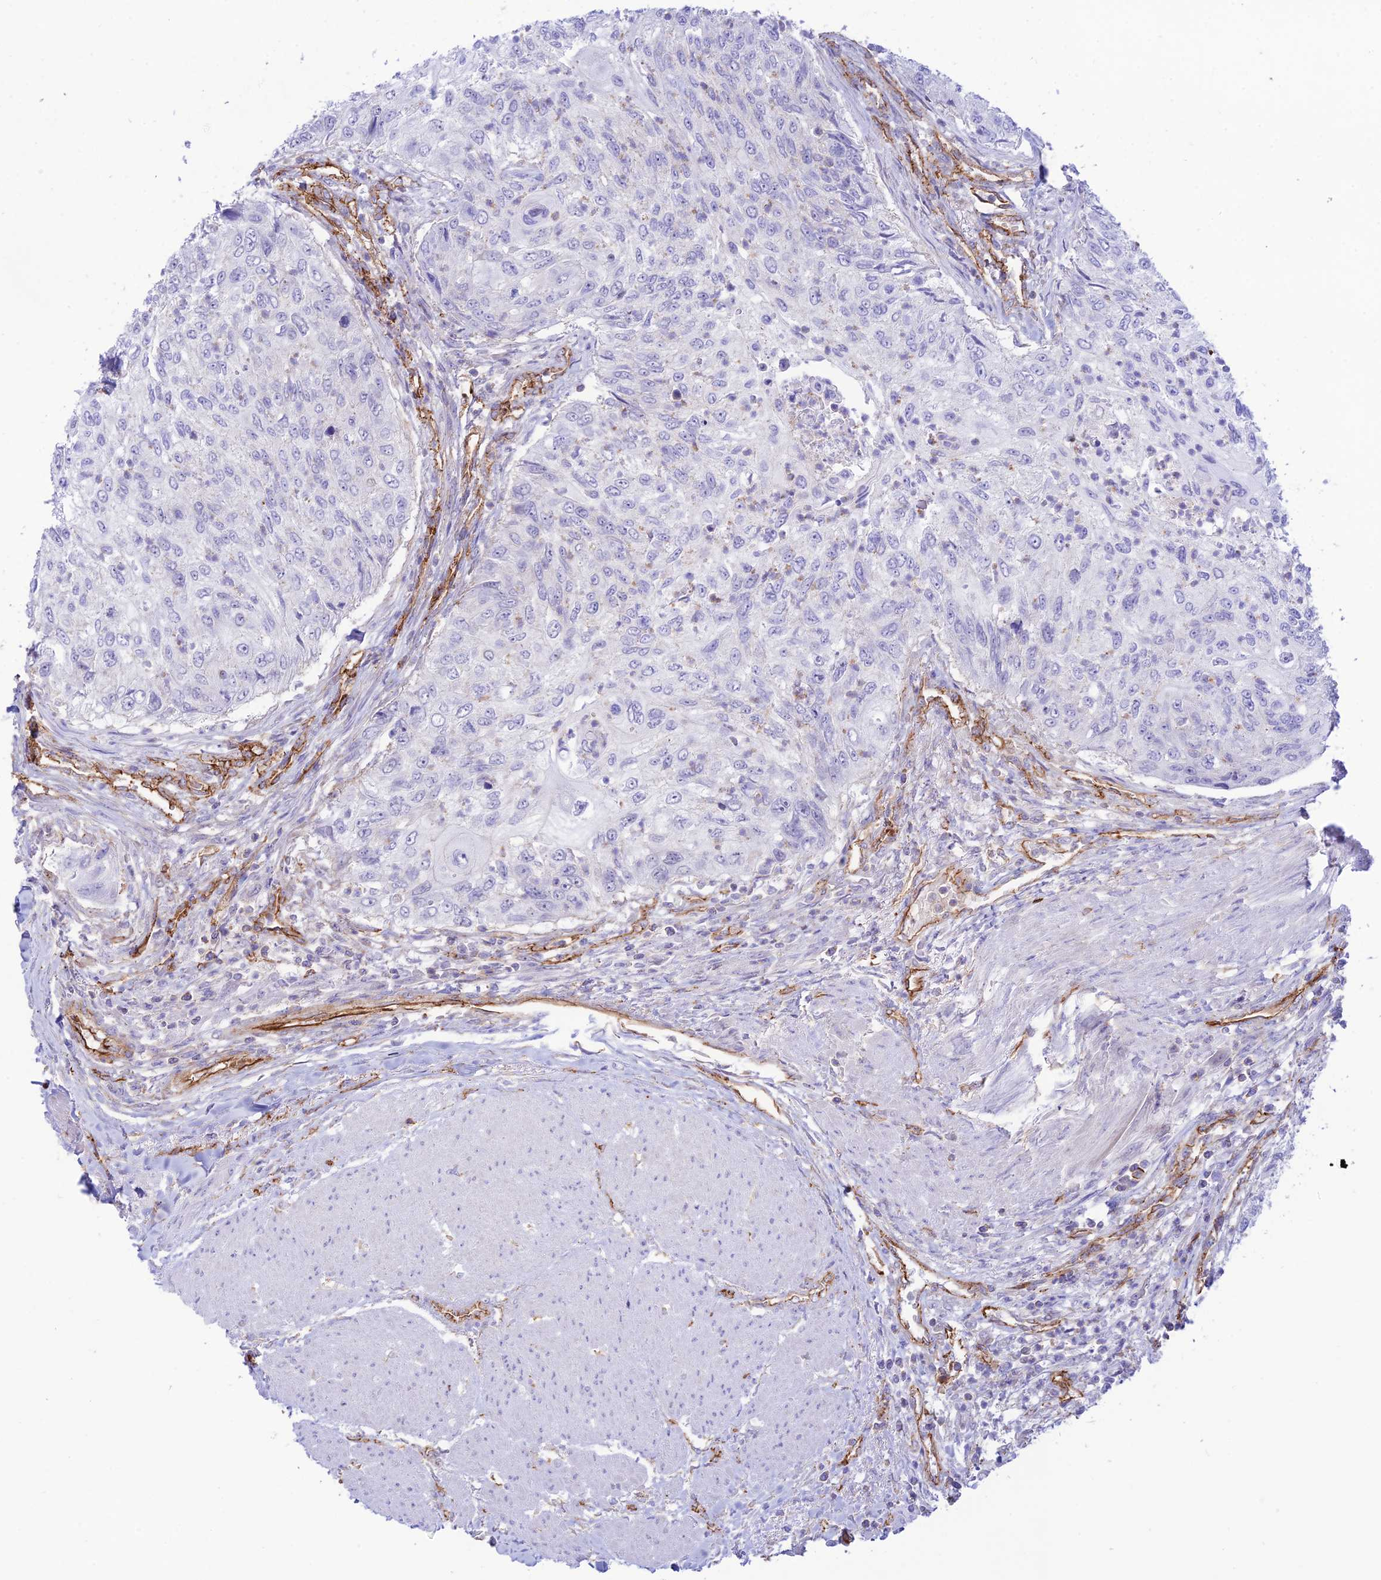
{"staining": {"intensity": "negative", "quantity": "none", "location": "none"}, "tissue": "urothelial cancer", "cell_type": "Tumor cells", "image_type": "cancer", "snomed": [{"axis": "morphology", "description": "Urothelial carcinoma, High grade"}, {"axis": "topography", "description": "Urinary bladder"}], "caption": "This is a image of IHC staining of urothelial carcinoma (high-grade), which shows no positivity in tumor cells.", "gene": "YPEL5", "patient": {"sex": "female", "age": 60}}